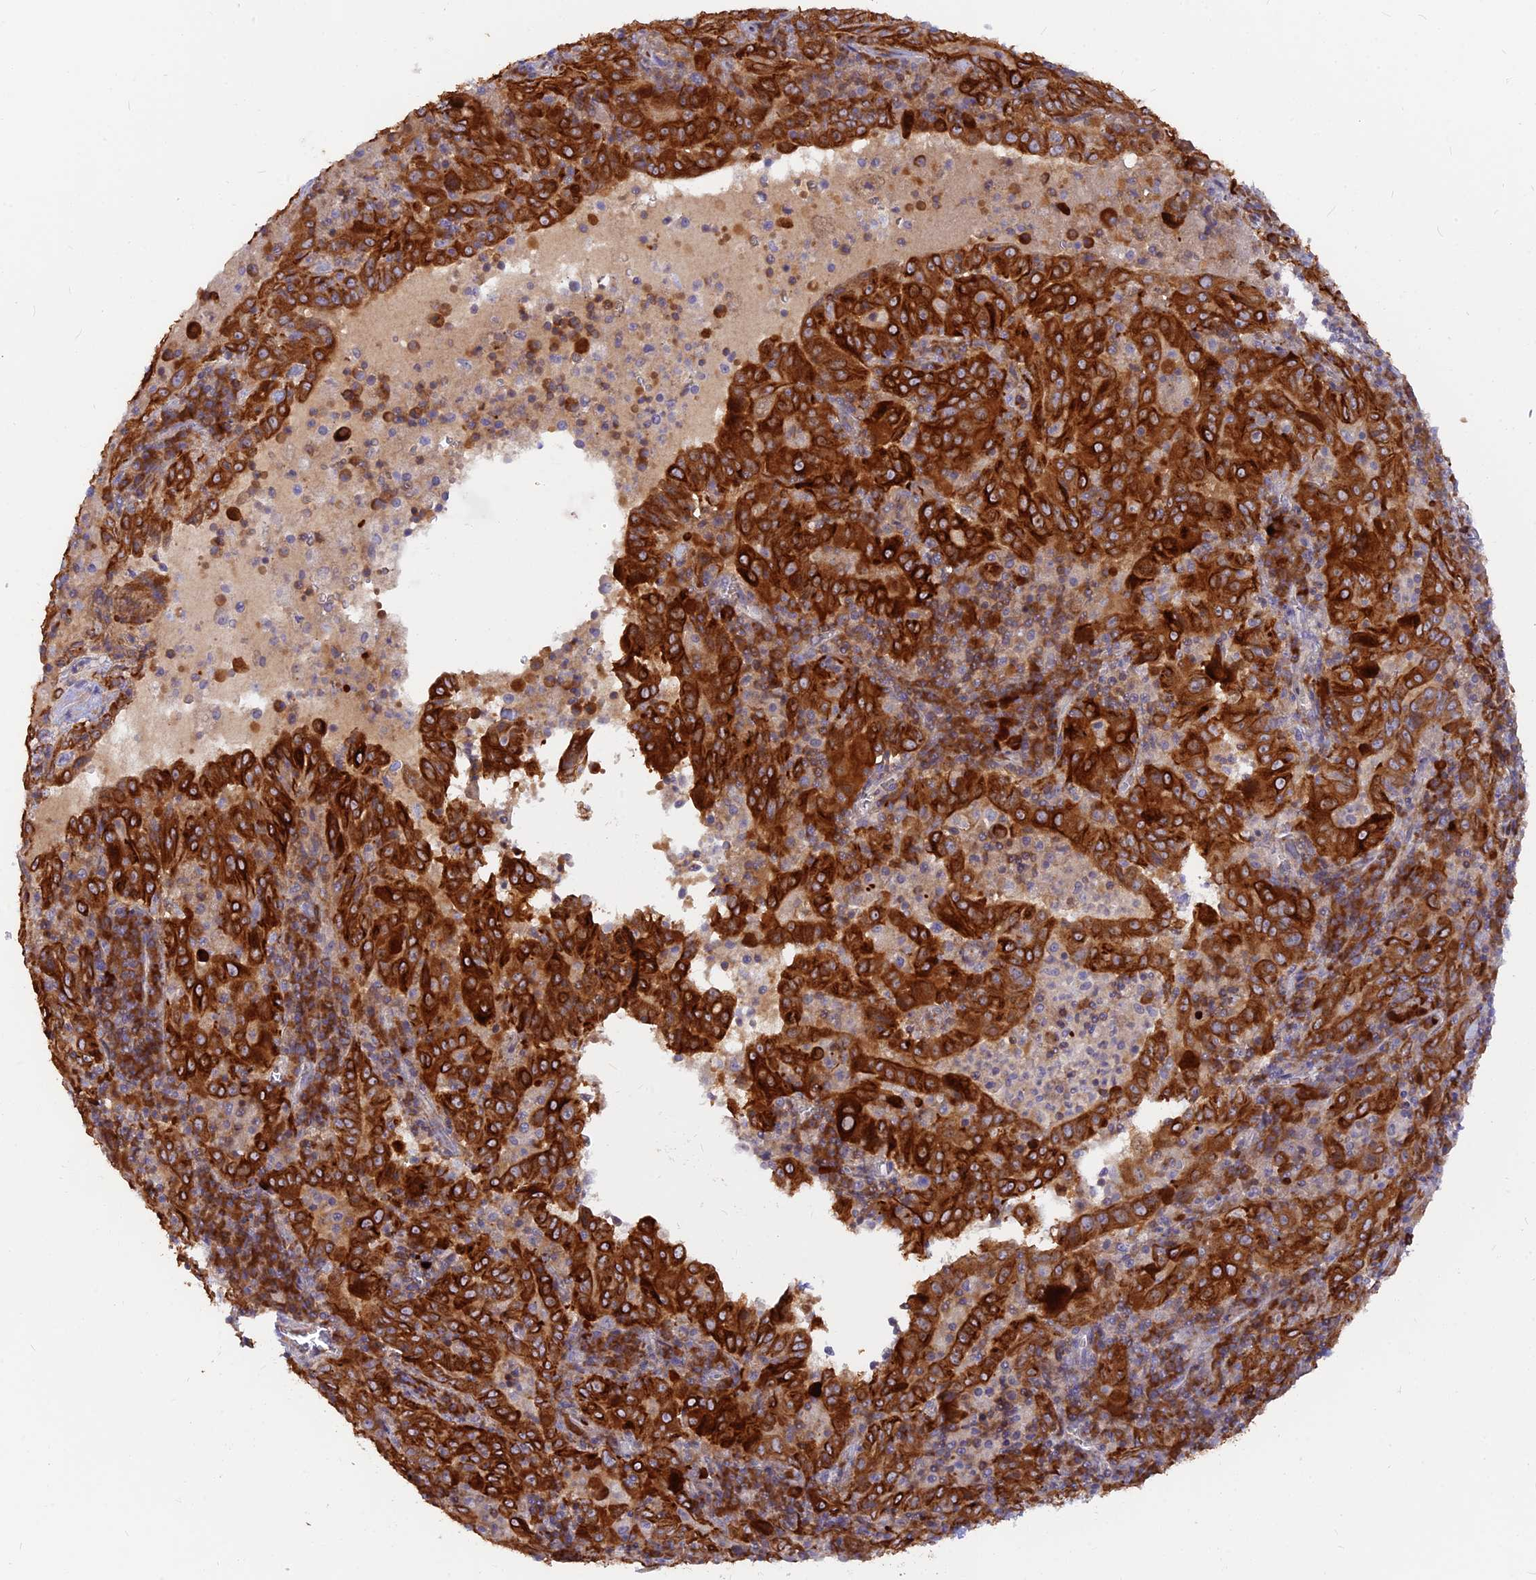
{"staining": {"intensity": "strong", "quantity": ">75%", "location": "cytoplasmic/membranous"}, "tissue": "pancreatic cancer", "cell_type": "Tumor cells", "image_type": "cancer", "snomed": [{"axis": "morphology", "description": "Adenocarcinoma, NOS"}, {"axis": "topography", "description": "Pancreas"}], "caption": "The histopathology image exhibits immunohistochemical staining of pancreatic cancer. There is strong cytoplasmic/membranous expression is appreciated in about >75% of tumor cells.", "gene": "DENND2D", "patient": {"sex": "male", "age": 63}}